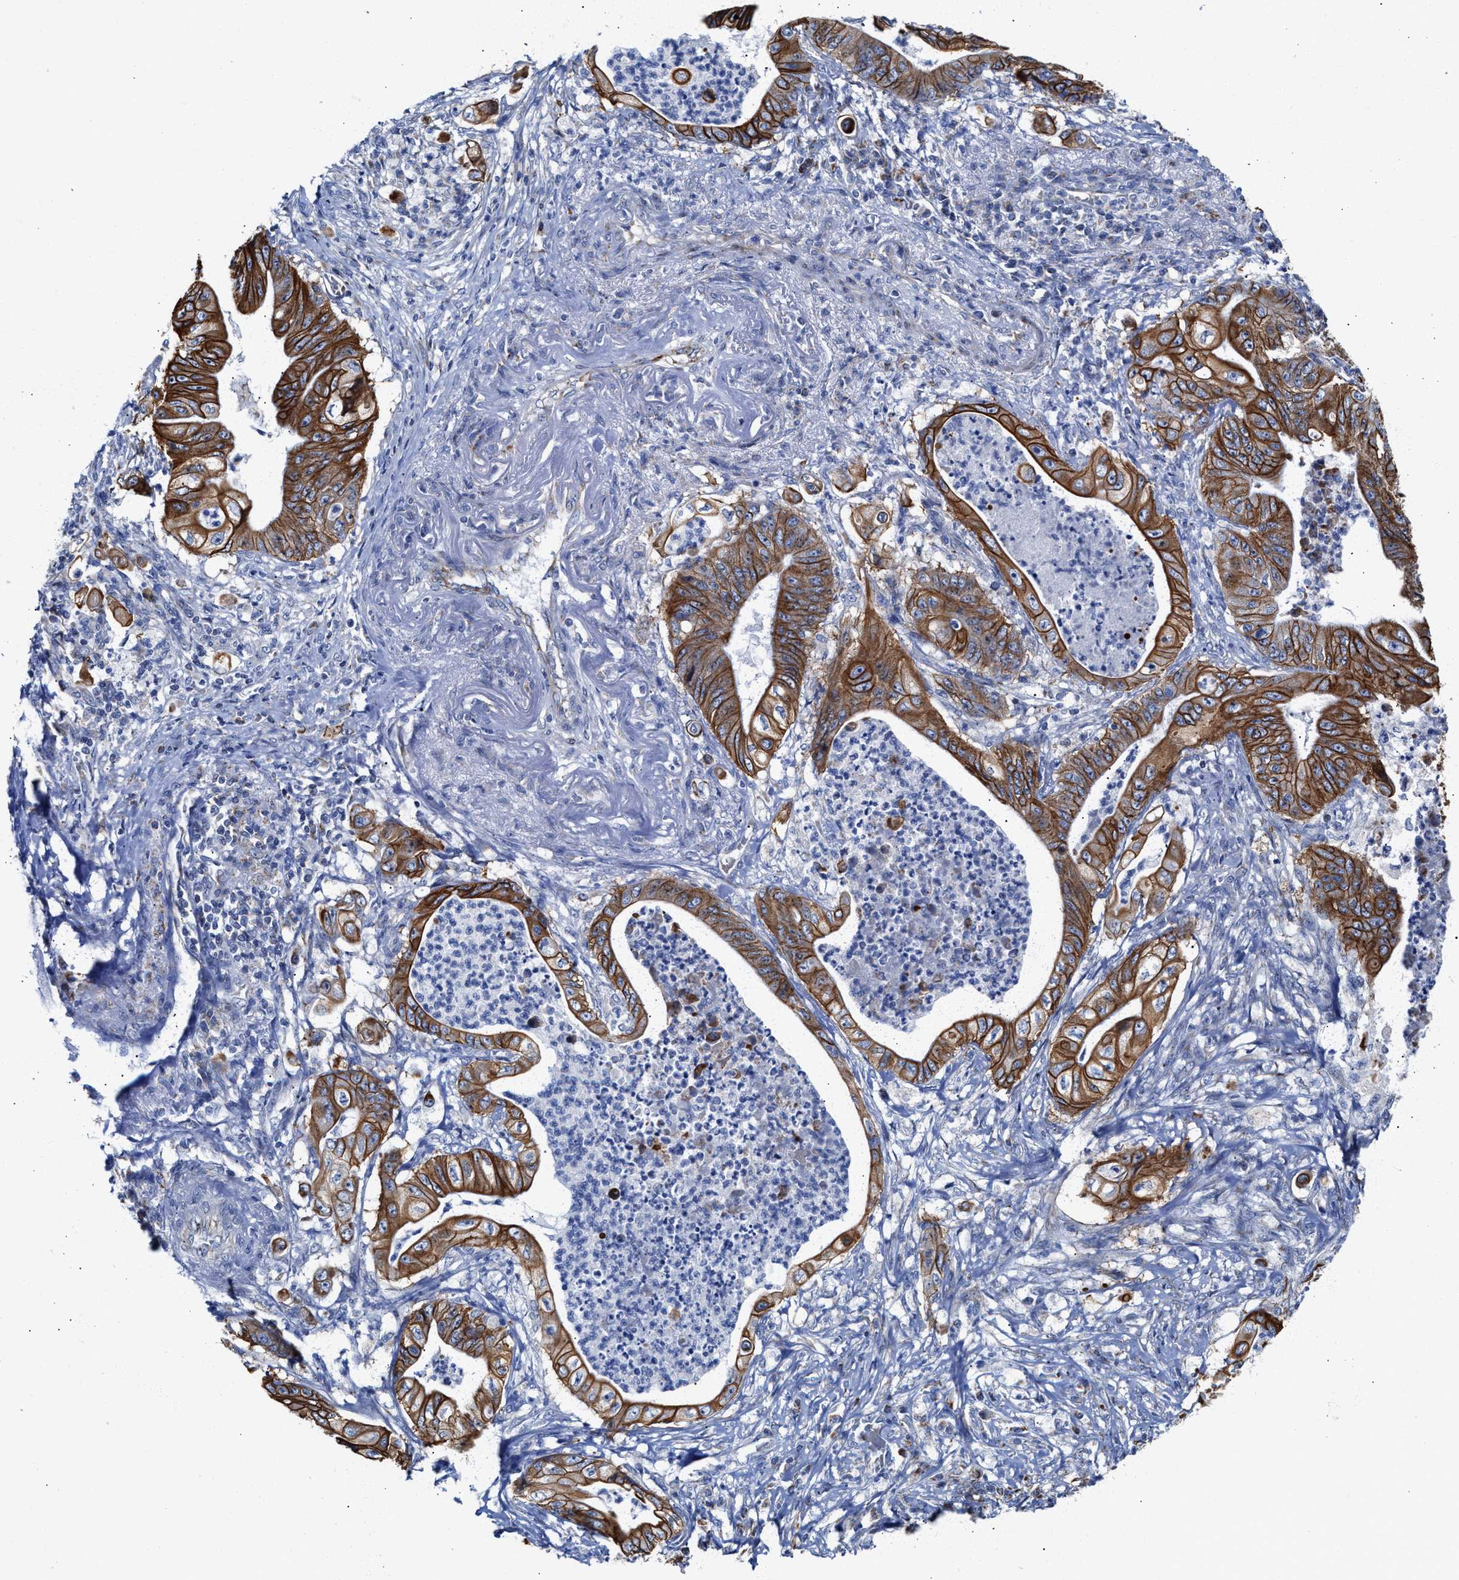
{"staining": {"intensity": "strong", "quantity": ">75%", "location": "cytoplasmic/membranous"}, "tissue": "stomach cancer", "cell_type": "Tumor cells", "image_type": "cancer", "snomed": [{"axis": "morphology", "description": "Adenocarcinoma, NOS"}, {"axis": "topography", "description": "Stomach"}], "caption": "Adenocarcinoma (stomach) stained for a protein (brown) reveals strong cytoplasmic/membranous positive staining in approximately >75% of tumor cells.", "gene": "JAG1", "patient": {"sex": "female", "age": 73}}